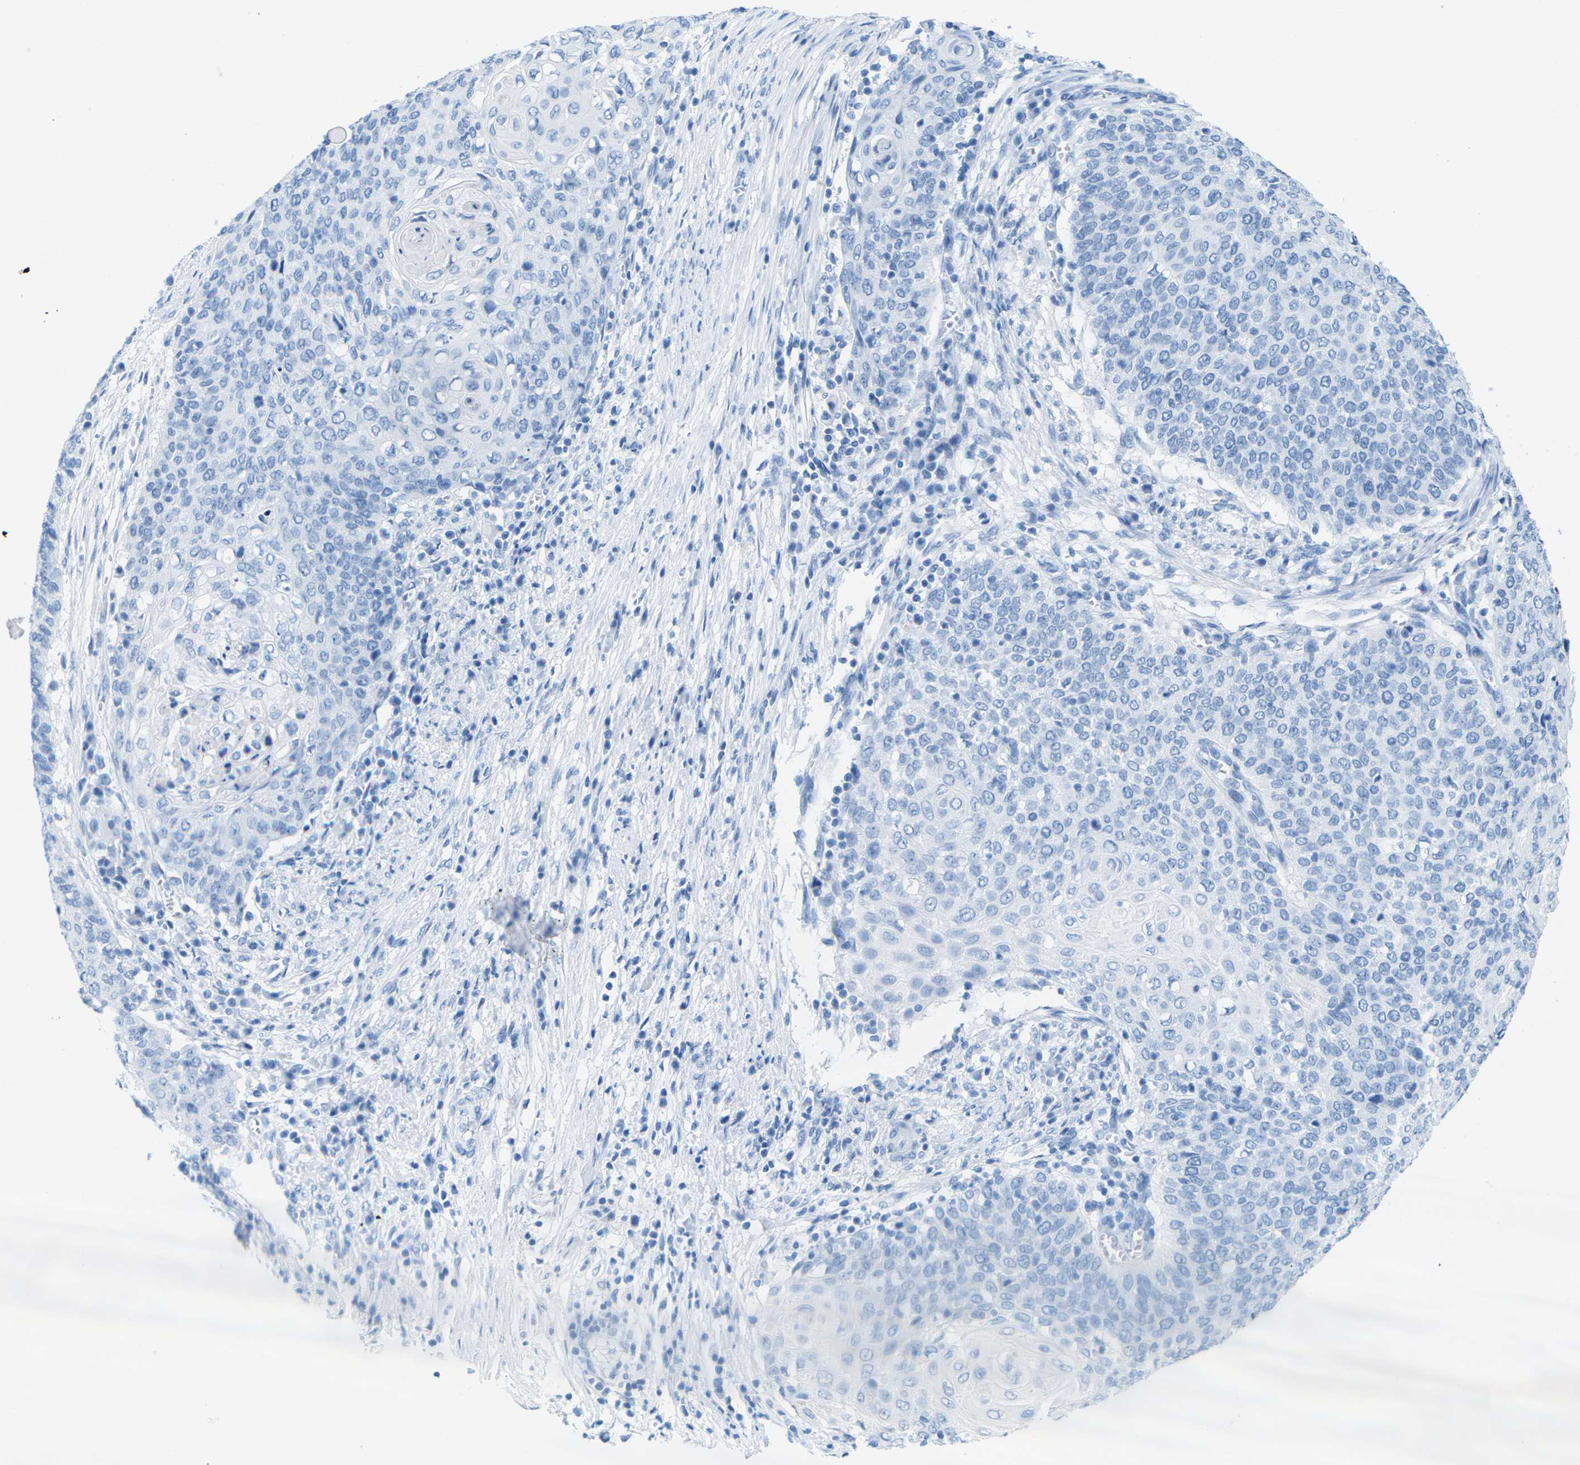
{"staining": {"intensity": "negative", "quantity": "none", "location": "none"}, "tissue": "cervical cancer", "cell_type": "Tumor cells", "image_type": "cancer", "snomed": [{"axis": "morphology", "description": "Squamous cell carcinoma, NOS"}, {"axis": "topography", "description": "Cervix"}], "caption": "A micrograph of cervical squamous cell carcinoma stained for a protein reveals no brown staining in tumor cells. (DAB (3,3'-diaminobenzidine) IHC with hematoxylin counter stain).", "gene": "SLC12A1", "patient": {"sex": "female", "age": 39}}